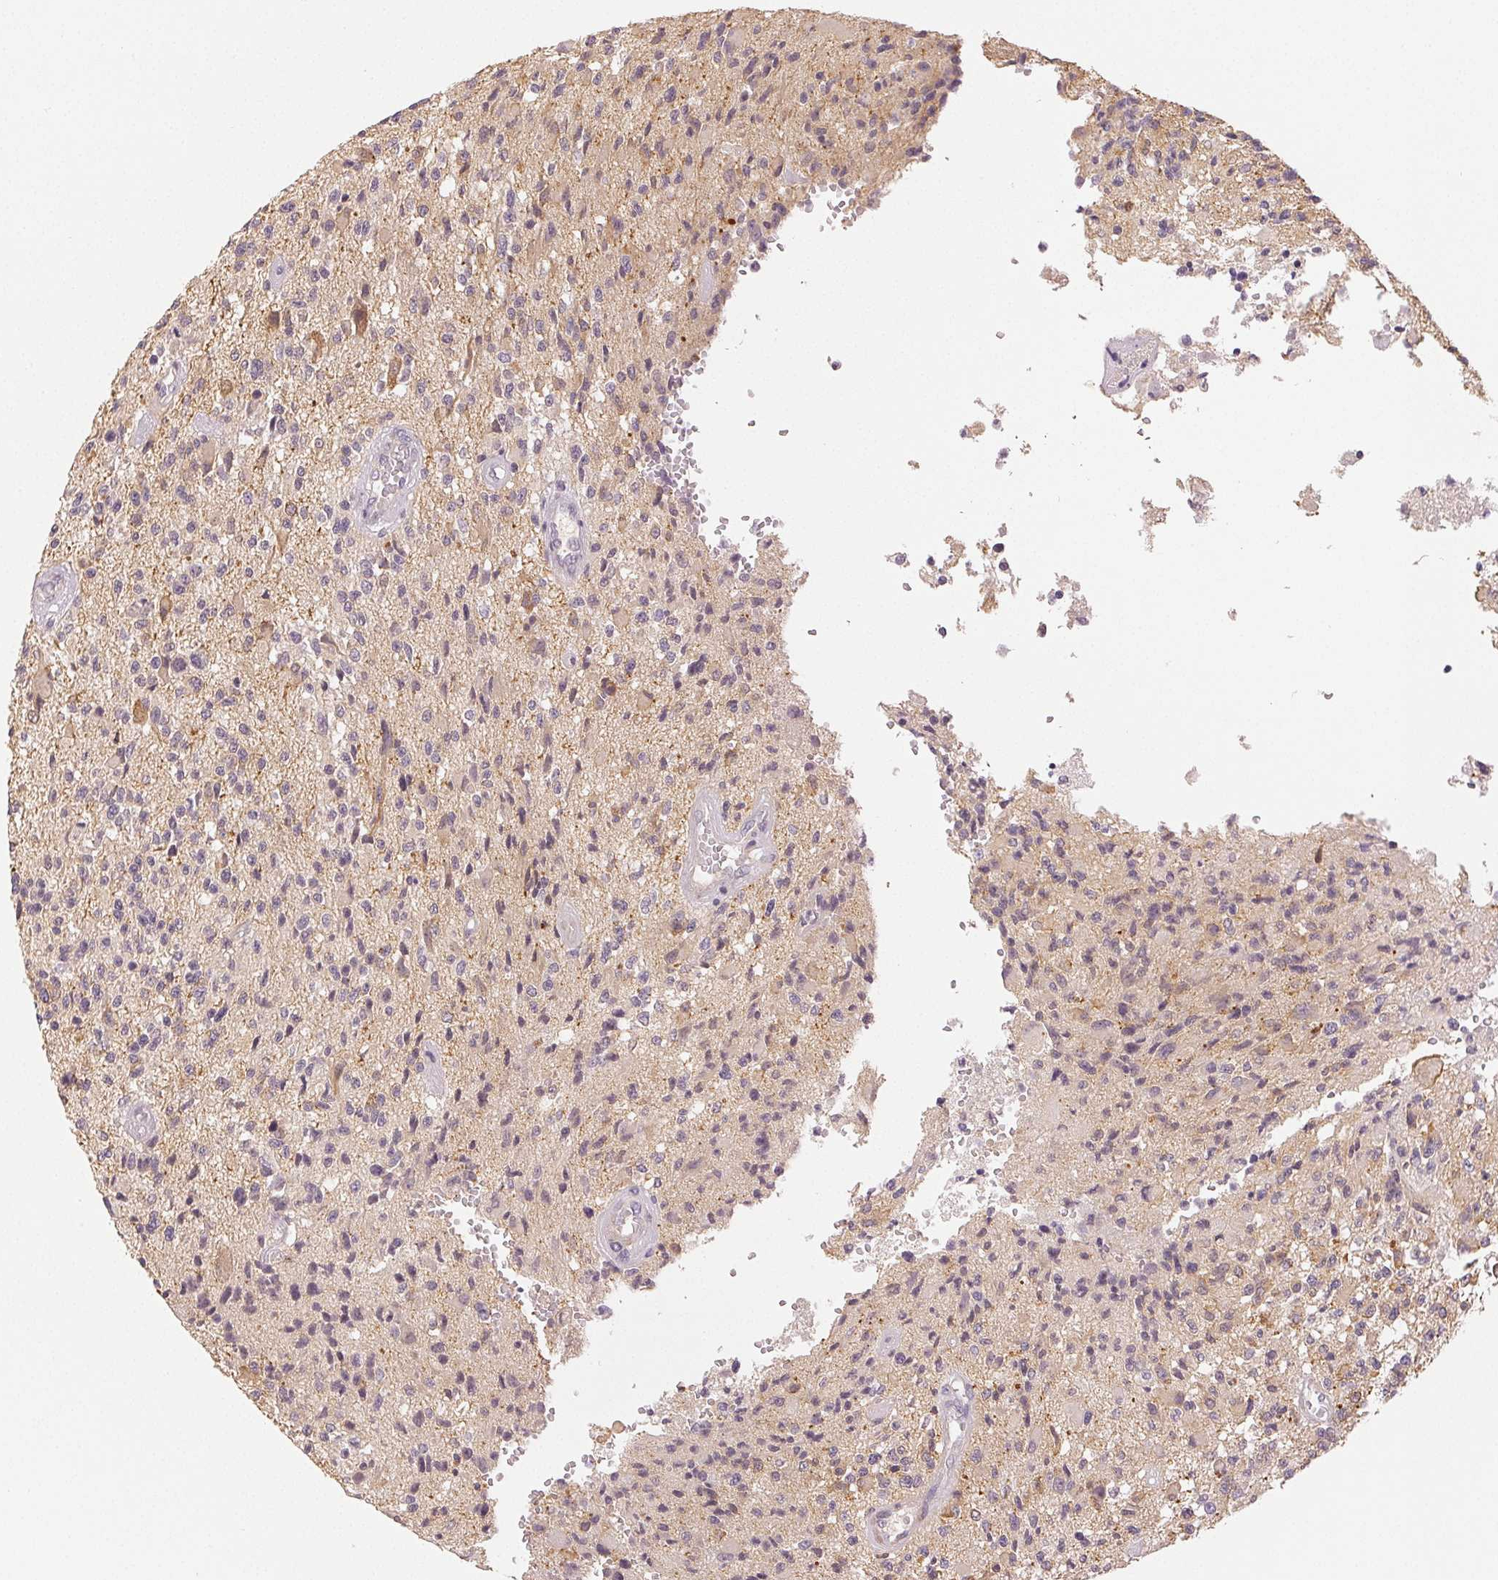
{"staining": {"intensity": "weak", "quantity": "25%-75%", "location": "cytoplasmic/membranous"}, "tissue": "glioma", "cell_type": "Tumor cells", "image_type": "cancer", "snomed": [{"axis": "morphology", "description": "Glioma, malignant, High grade"}, {"axis": "topography", "description": "Brain"}], "caption": "IHC of human malignant high-grade glioma exhibits low levels of weak cytoplasmic/membranous expression in about 25%-75% of tumor cells.", "gene": "MAP1LC3A", "patient": {"sex": "female", "age": 63}}